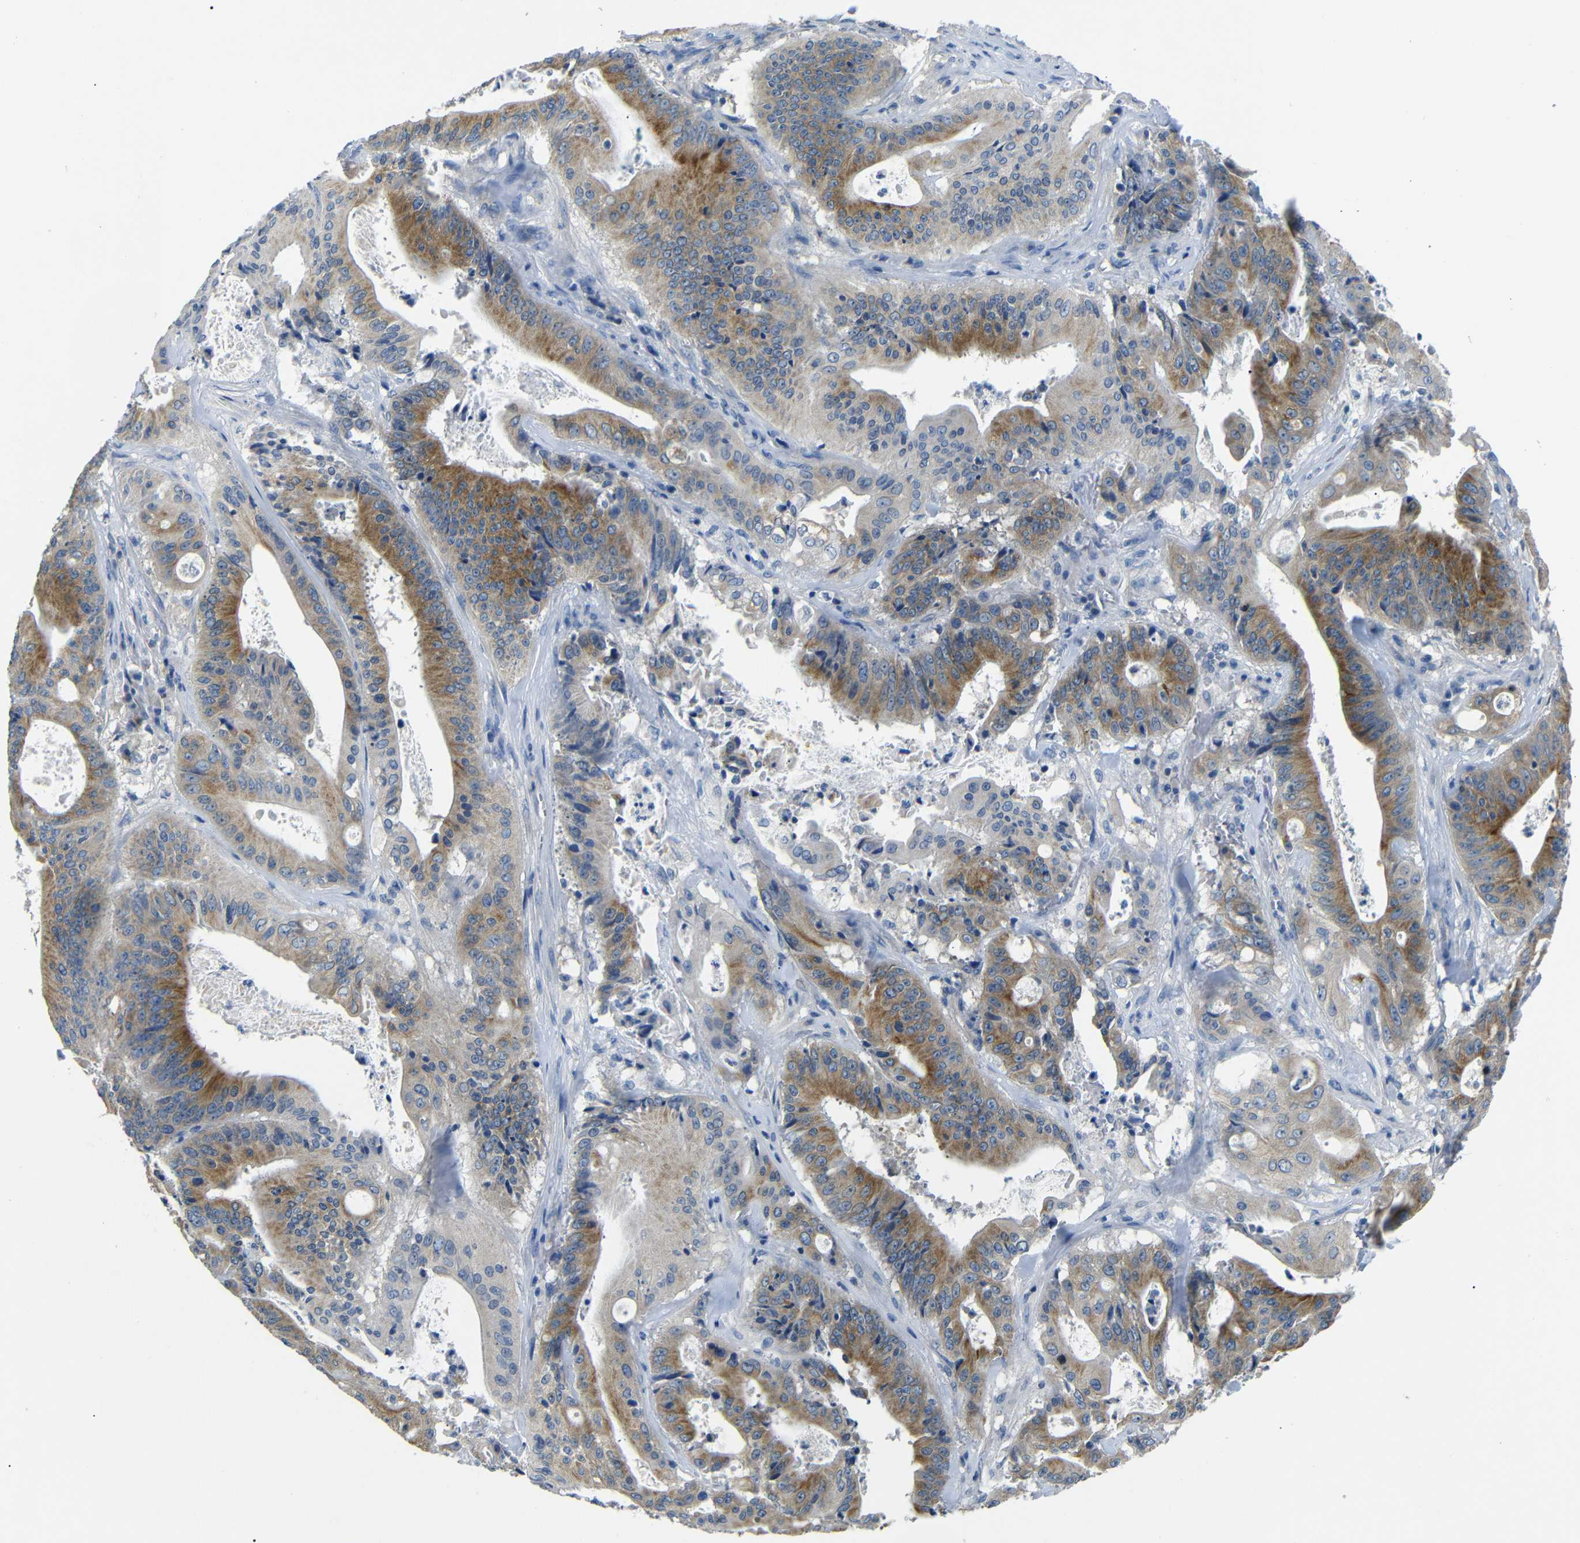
{"staining": {"intensity": "moderate", "quantity": ">75%", "location": "cytoplasmic/membranous"}, "tissue": "pancreatic cancer", "cell_type": "Tumor cells", "image_type": "cancer", "snomed": [{"axis": "morphology", "description": "Normal tissue, NOS"}, {"axis": "topography", "description": "Lymph node"}], "caption": "Brown immunohistochemical staining in pancreatic cancer exhibits moderate cytoplasmic/membranous staining in approximately >75% of tumor cells. (DAB (3,3'-diaminobenzidine) IHC, brown staining for protein, blue staining for nuclei).", "gene": "DCP1A", "patient": {"sex": "male", "age": 62}}